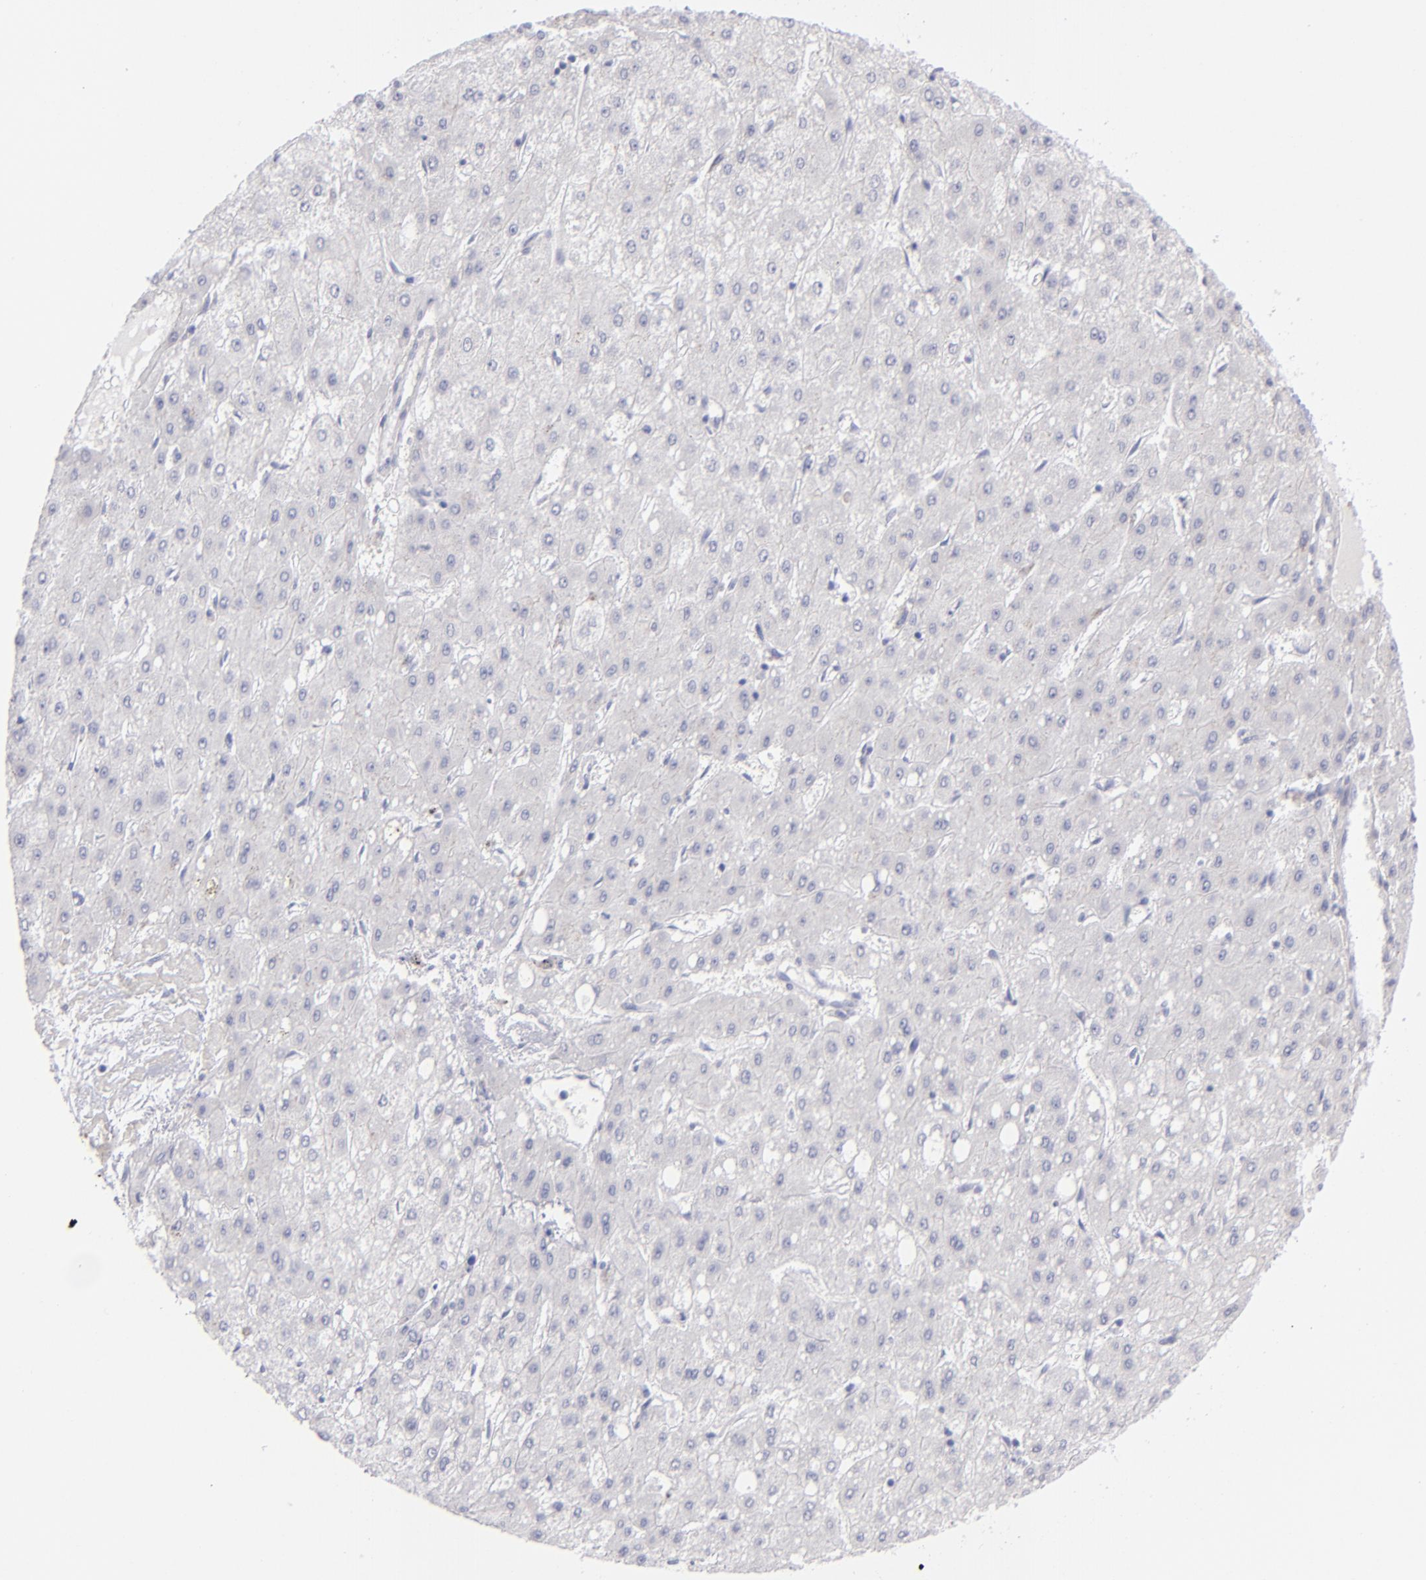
{"staining": {"intensity": "negative", "quantity": "none", "location": "none"}, "tissue": "liver cancer", "cell_type": "Tumor cells", "image_type": "cancer", "snomed": [{"axis": "morphology", "description": "Carcinoma, Hepatocellular, NOS"}, {"axis": "topography", "description": "Liver"}], "caption": "High magnification brightfield microscopy of liver cancer (hepatocellular carcinoma) stained with DAB (3,3'-diaminobenzidine) (brown) and counterstained with hematoxylin (blue): tumor cells show no significant positivity.", "gene": "MYH11", "patient": {"sex": "female", "age": 52}}